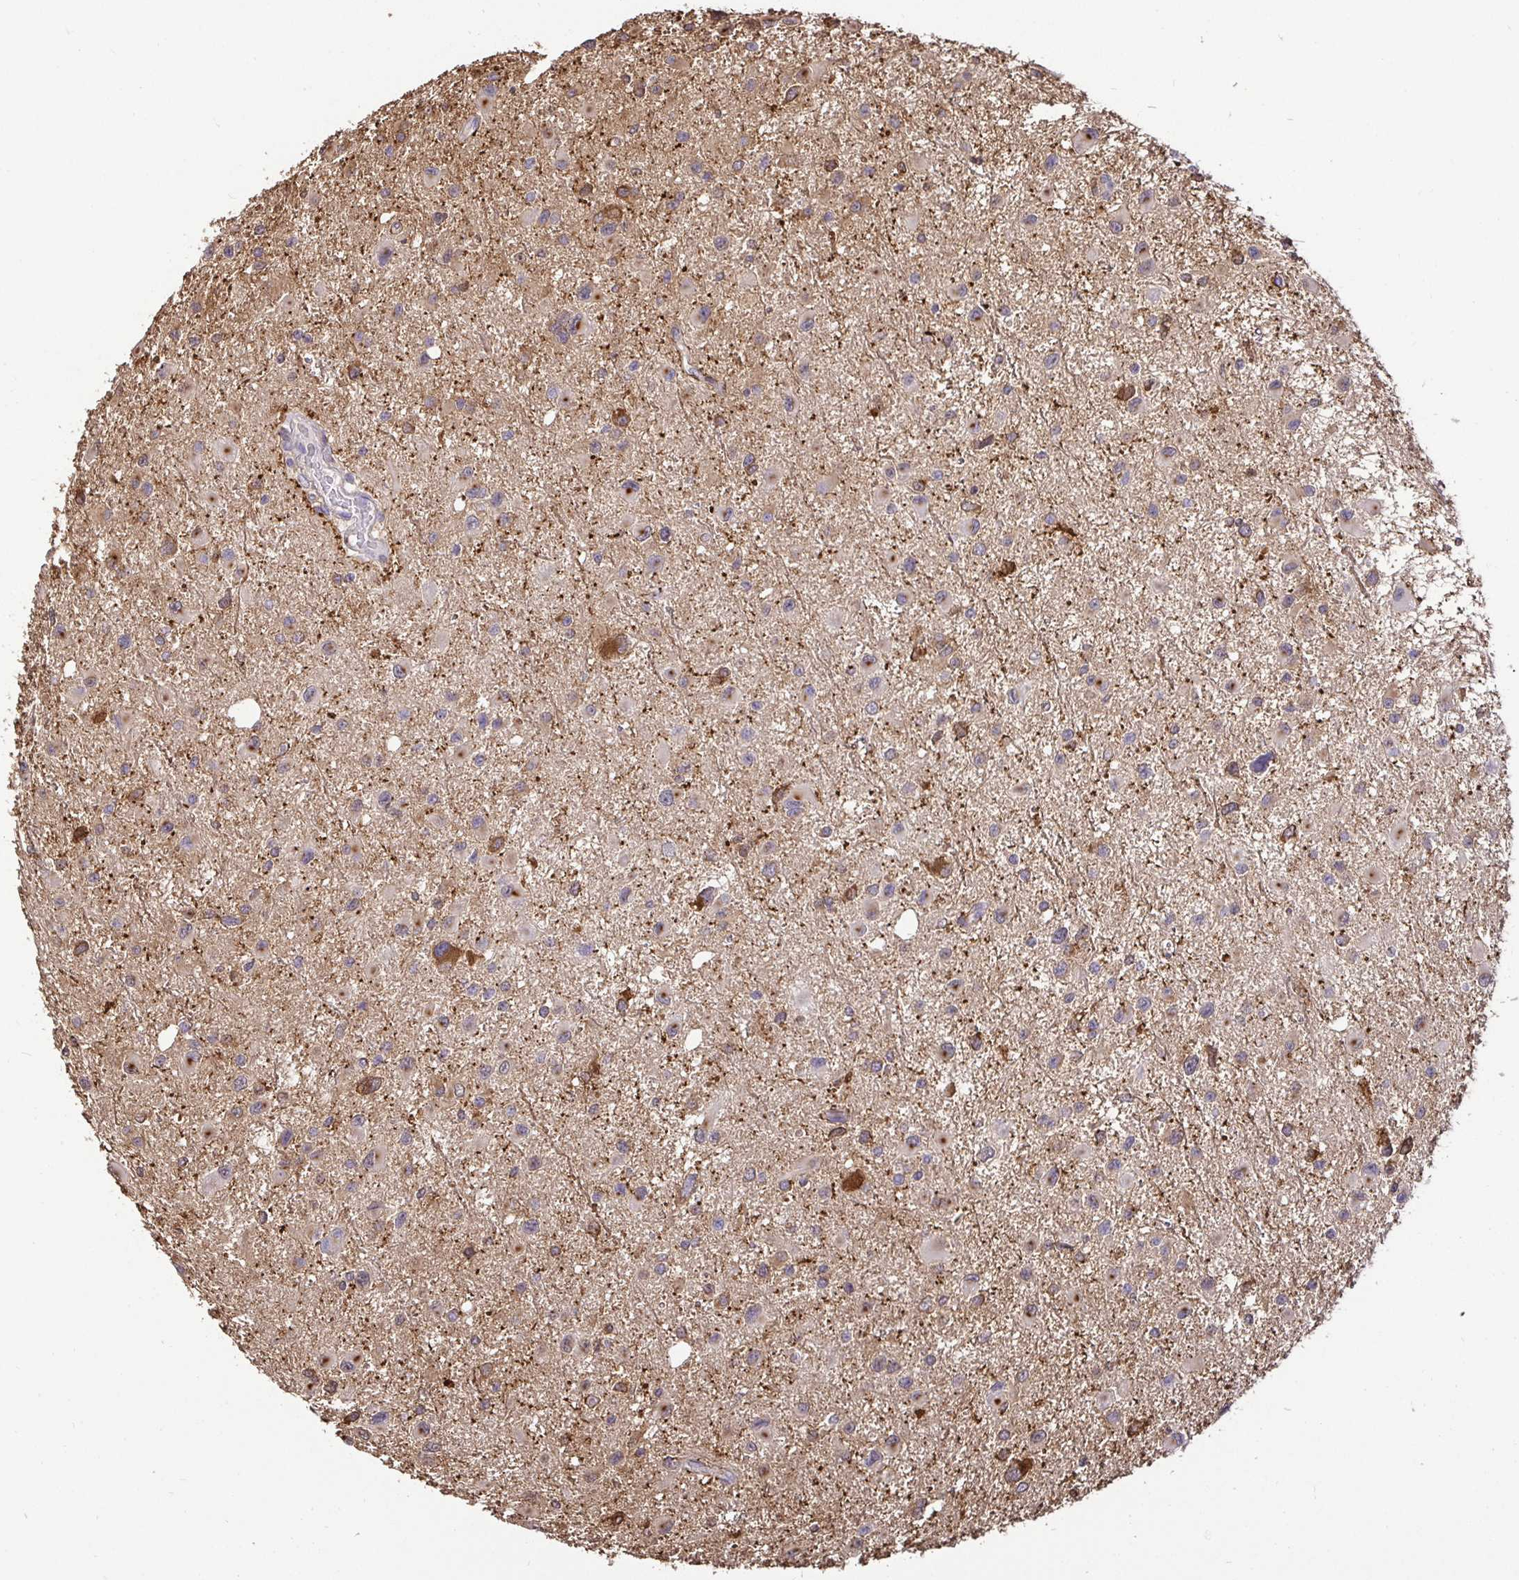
{"staining": {"intensity": "moderate", "quantity": "<25%", "location": "cytoplasmic/membranous"}, "tissue": "glioma", "cell_type": "Tumor cells", "image_type": "cancer", "snomed": [{"axis": "morphology", "description": "Glioma, malignant, Low grade"}, {"axis": "topography", "description": "Brain"}], "caption": "This micrograph shows immunohistochemistry (IHC) staining of glioma, with low moderate cytoplasmic/membranous positivity in approximately <25% of tumor cells.", "gene": "MAPK8IP3", "patient": {"sex": "female", "age": 32}}